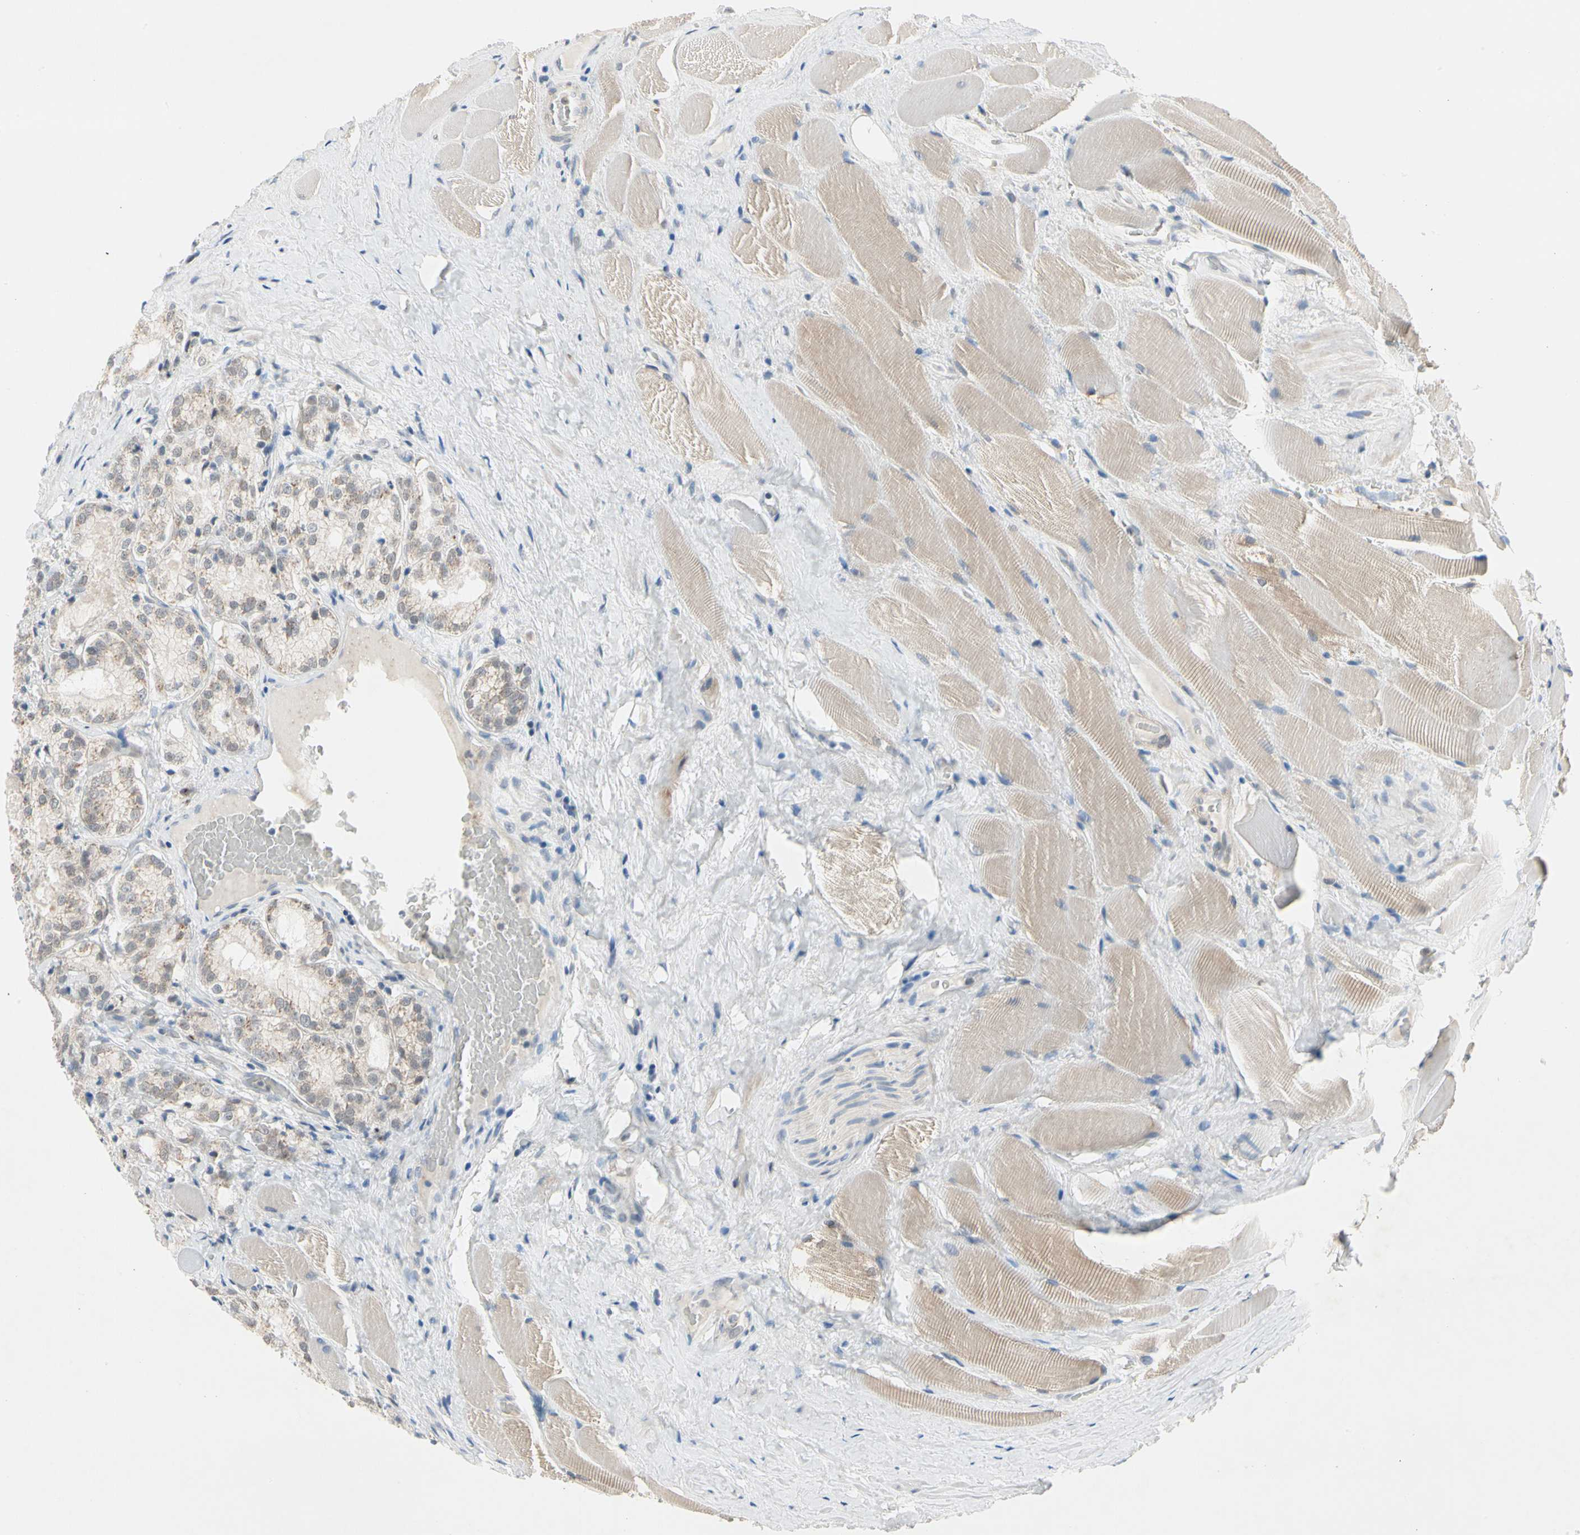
{"staining": {"intensity": "weak", "quantity": ">75%", "location": "cytoplasmic/membranous"}, "tissue": "prostate cancer", "cell_type": "Tumor cells", "image_type": "cancer", "snomed": [{"axis": "morphology", "description": "Adenocarcinoma, High grade"}, {"axis": "topography", "description": "Prostate"}], "caption": "High-magnification brightfield microscopy of prostate cancer stained with DAB (brown) and counterstained with hematoxylin (blue). tumor cells exhibit weak cytoplasmic/membranous positivity is seen in approximately>75% of cells. (brown staining indicates protein expression, while blue staining denotes nuclei).", "gene": "MARK1", "patient": {"sex": "male", "age": 73}}